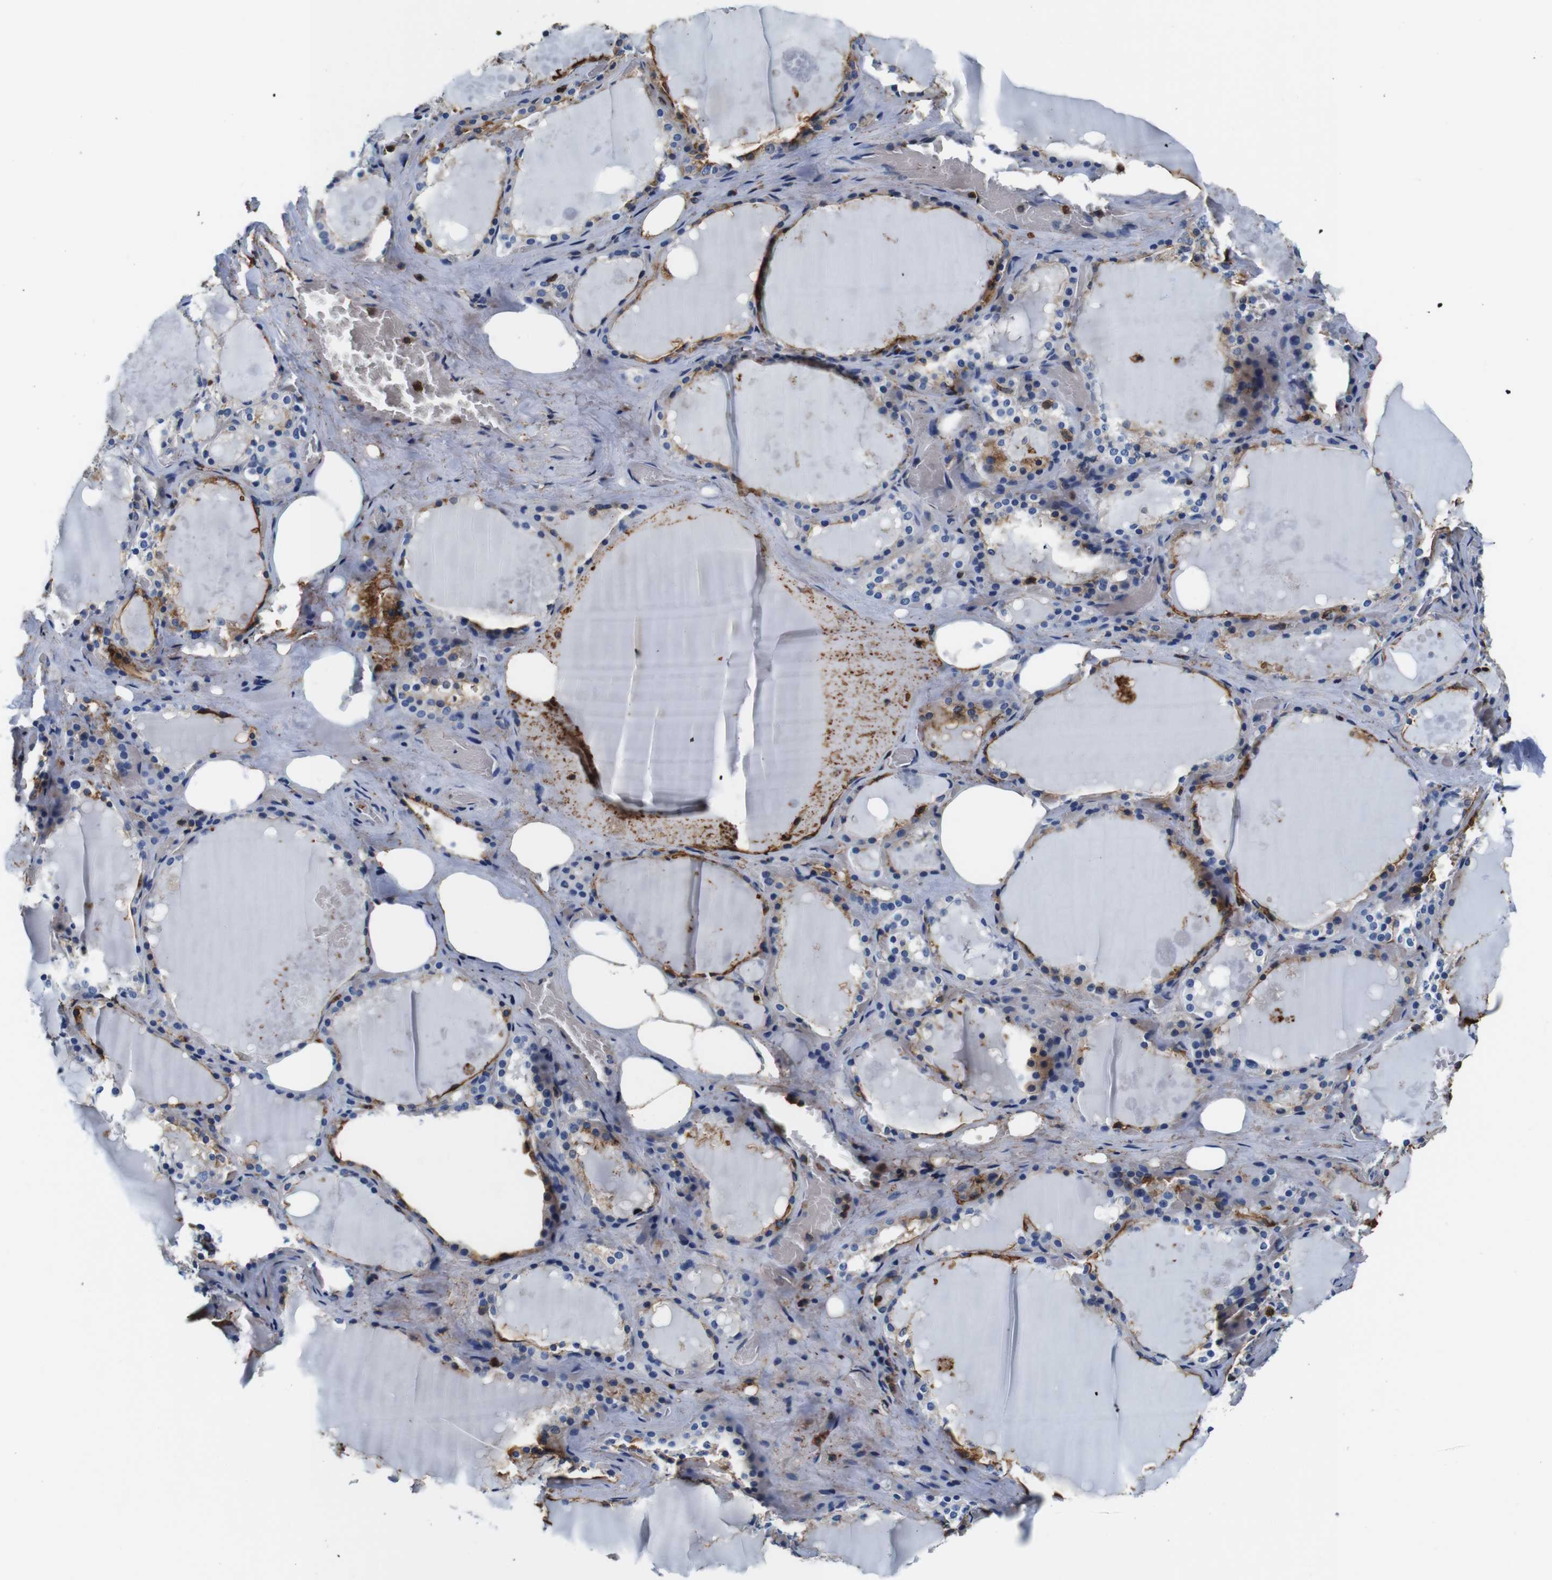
{"staining": {"intensity": "moderate", "quantity": "<25%", "location": "cytoplasmic/membranous"}, "tissue": "thyroid gland", "cell_type": "Glandular cells", "image_type": "normal", "snomed": [{"axis": "morphology", "description": "Normal tissue, NOS"}, {"axis": "topography", "description": "Thyroid gland"}], "caption": "Immunohistochemical staining of unremarkable thyroid gland displays low levels of moderate cytoplasmic/membranous expression in about <25% of glandular cells. The staining was performed using DAB, with brown indicating positive protein expression. Nuclei are stained blue with hematoxylin.", "gene": "ANXA1", "patient": {"sex": "male", "age": 61}}